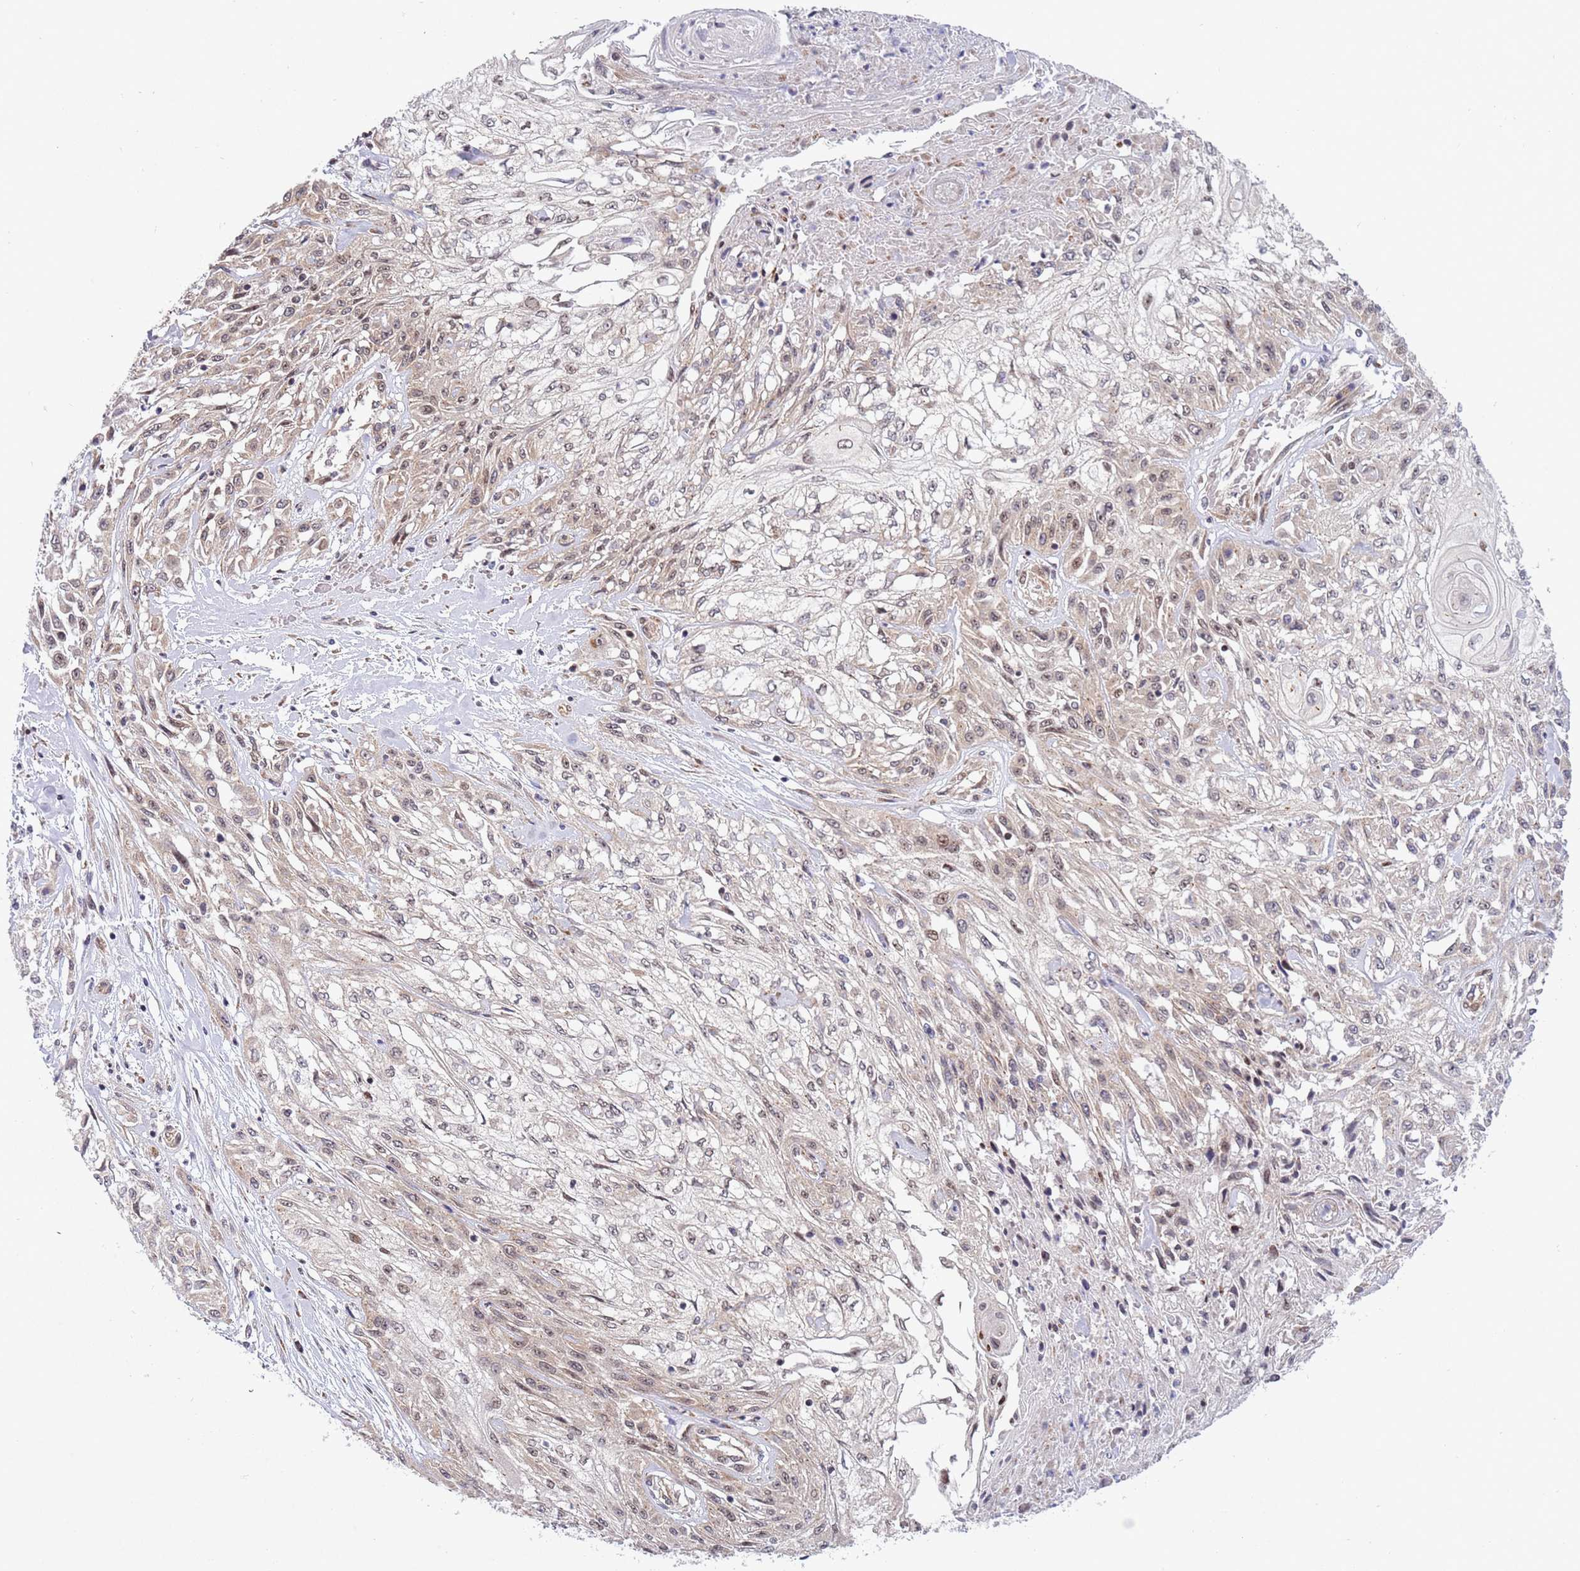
{"staining": {"intensity": "weak", "quantity": "<25%", "location": "nuclear"}, "tissue": "skin cancer", "cell_type": "Tumor cells", "image_type": "cancer", "snomed": [{"axis": "morphology", "description": "Squamous cell carcinoma, NOS"}, {"axis": "morphology", "description": "Squamous cell carcinoma, metastatic, NOS"}, {"axis": "topography", "description": "Skin"}, {"axis": "topography", "description": "Lymph node"}], "caption": "A histopathology image of human skin metastatic squamous cell carcinoma is negative for staining in tumor cells.", "gene": "TBX10", "patient": {"sex": "male", "age": 75}}